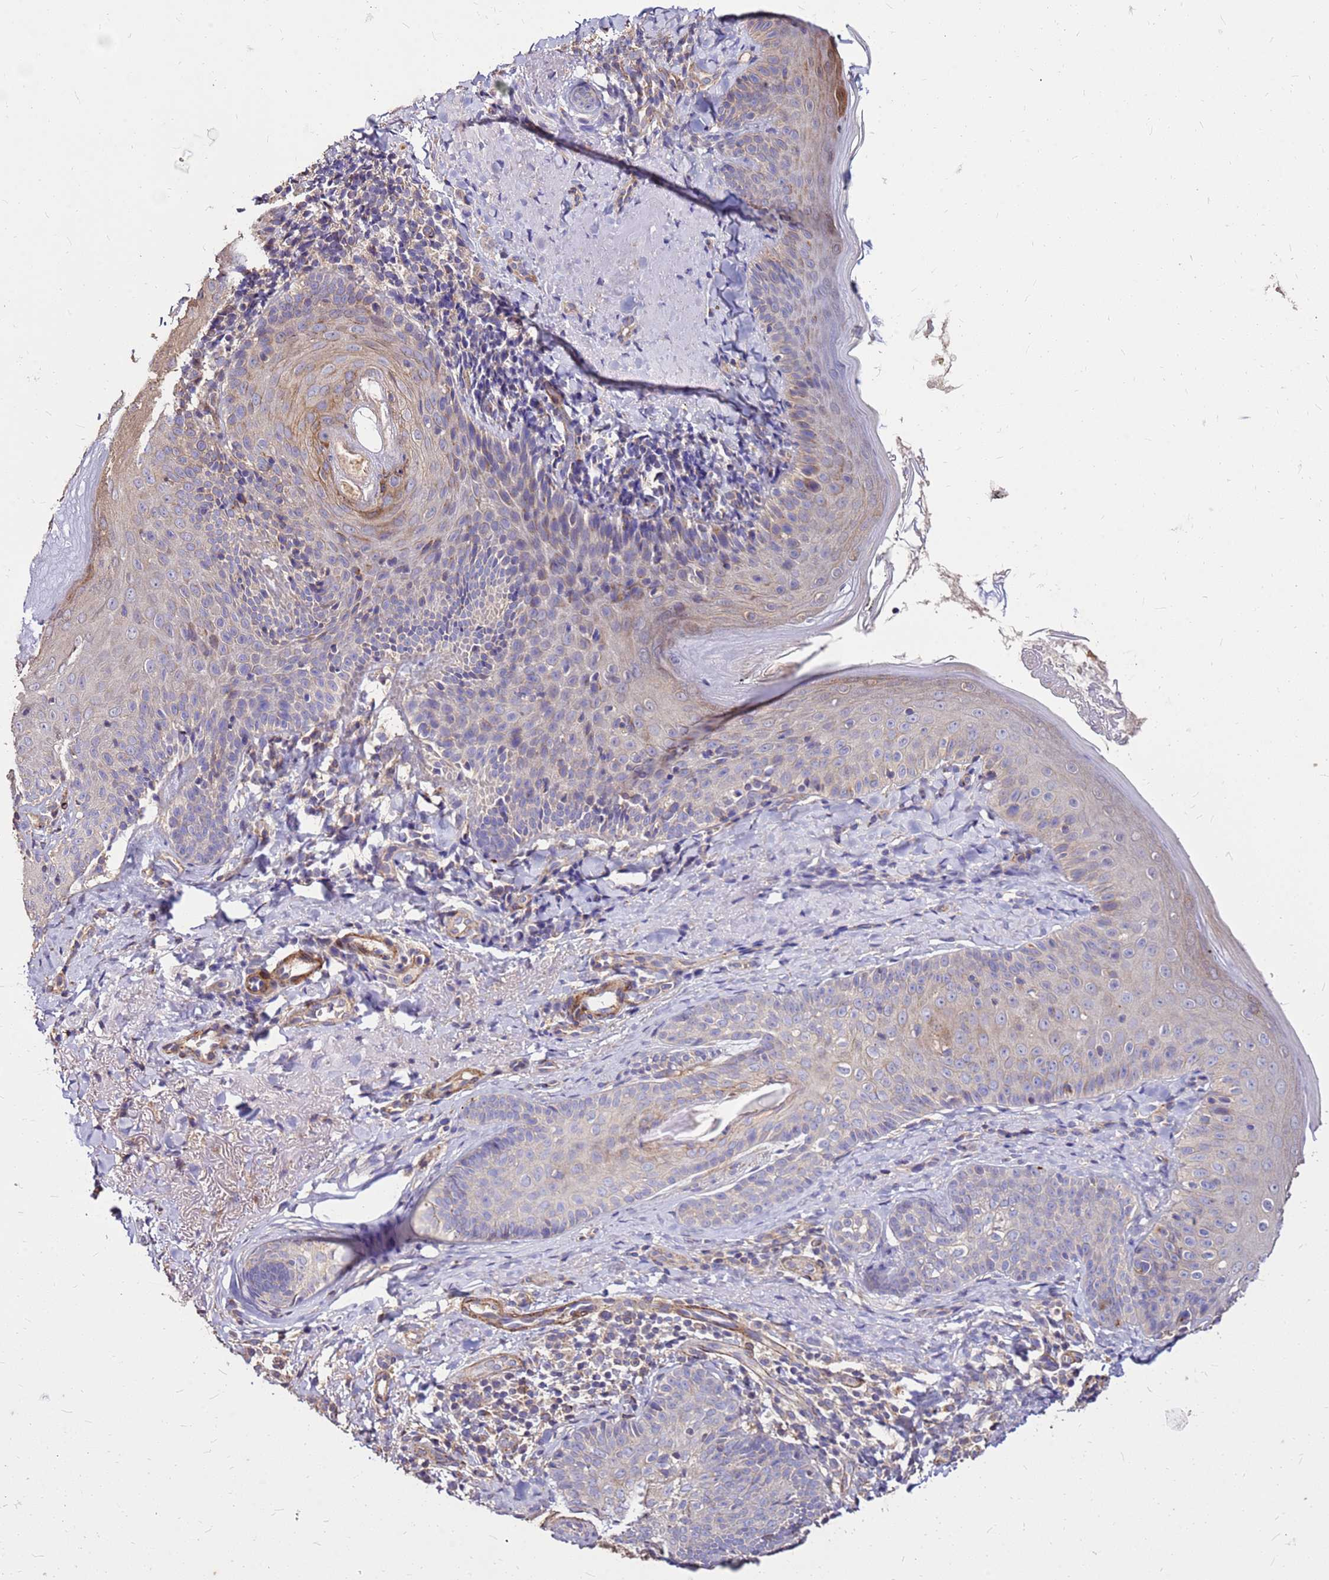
{"staining": {"intensity": "moderate", "quantity": "25%-75%", "location": "cytoplasmic/membranous"}, "tissue": "skin", "cell_type": "Fibroblasts", "image_type": "normal", "snomed": [{"axis": "morphology", "description": "Normal tissue, NOS"}, {"axis": "topography", "description": "Skin"}], "caption": "Fibroblasts demonstrate medium levels of moderate cytoplasmic/membranous expression in about 25%-75% of cells in benign human skin.", "gene": "EXD3", "patient": {"sex": "male", "age": 57}}